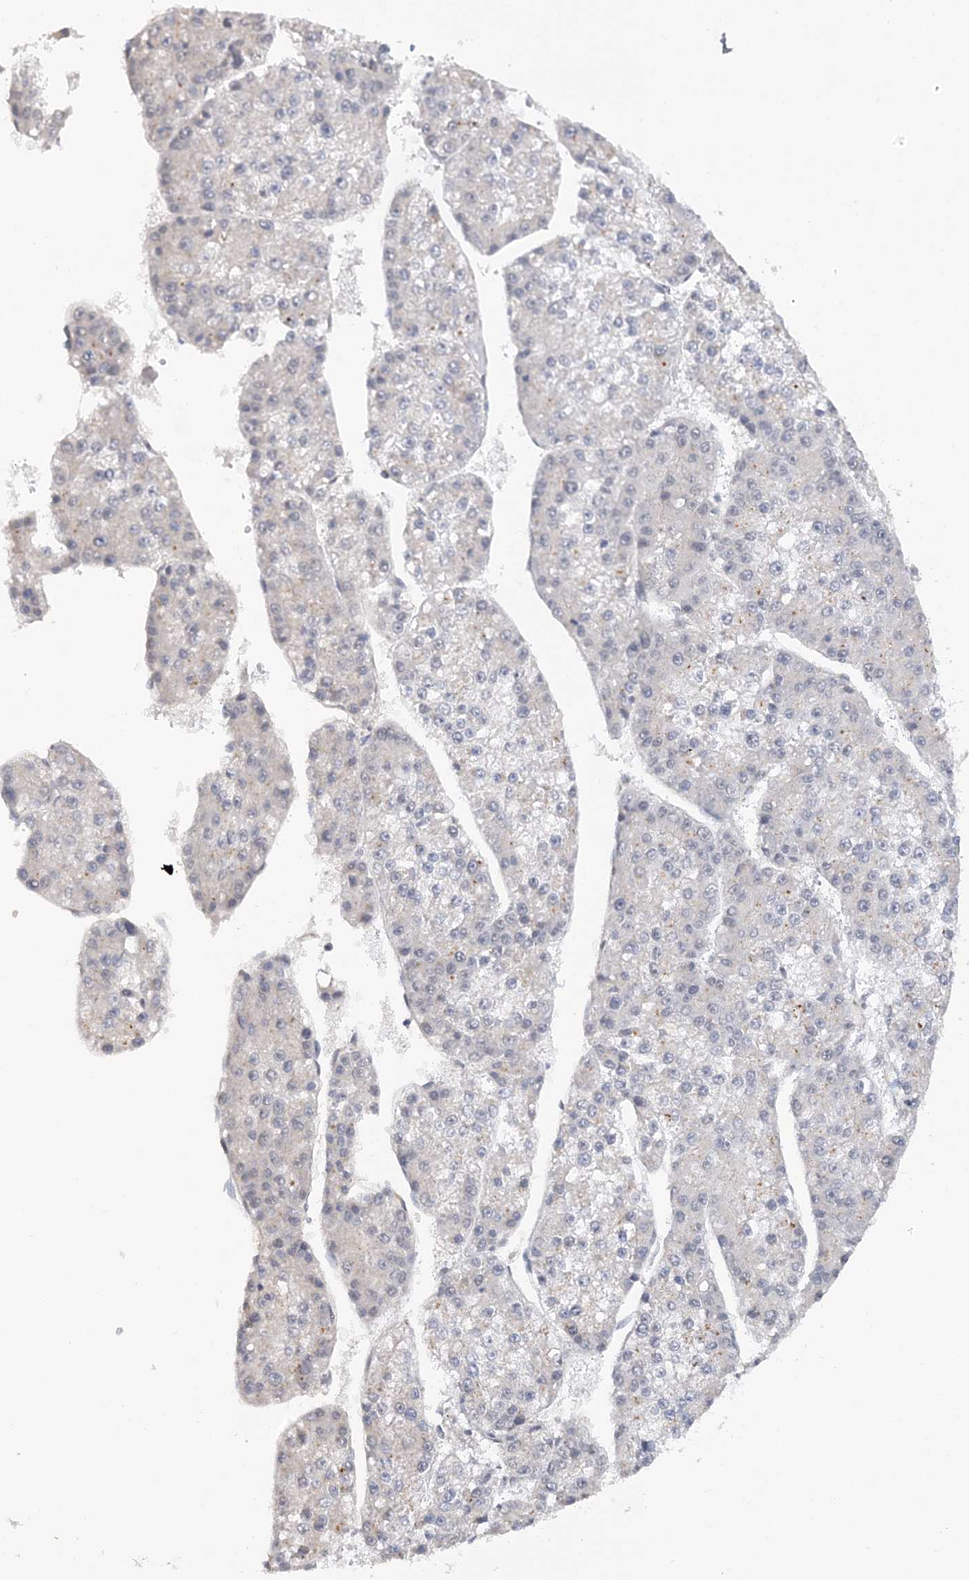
{"staining": {"intensity": "negative", "quantity": "none", "location": "none"}, "tissue": "liver cancer", "cell_type": "Tumor cells", "image_type": "cancer", "snomed": [{"axis": "morphology", "description": "Carcinoma, Hepatocellular, NOS"}, {"axis": "topography", "description": "Liver"}], "caption": "A histopathology image of human liver cancer (hepatocellular carcinoma) is negative for staining in tumor cells. The staining was performed using DAB (3,3'-diaminobenzidine) to visualize the protein expression in brown, while the nuclei were stained in blue with hematoxylin (Magnification: 20x).", "gene": "TSHZ2", "patient": {"sex": "female", "age": 73}}